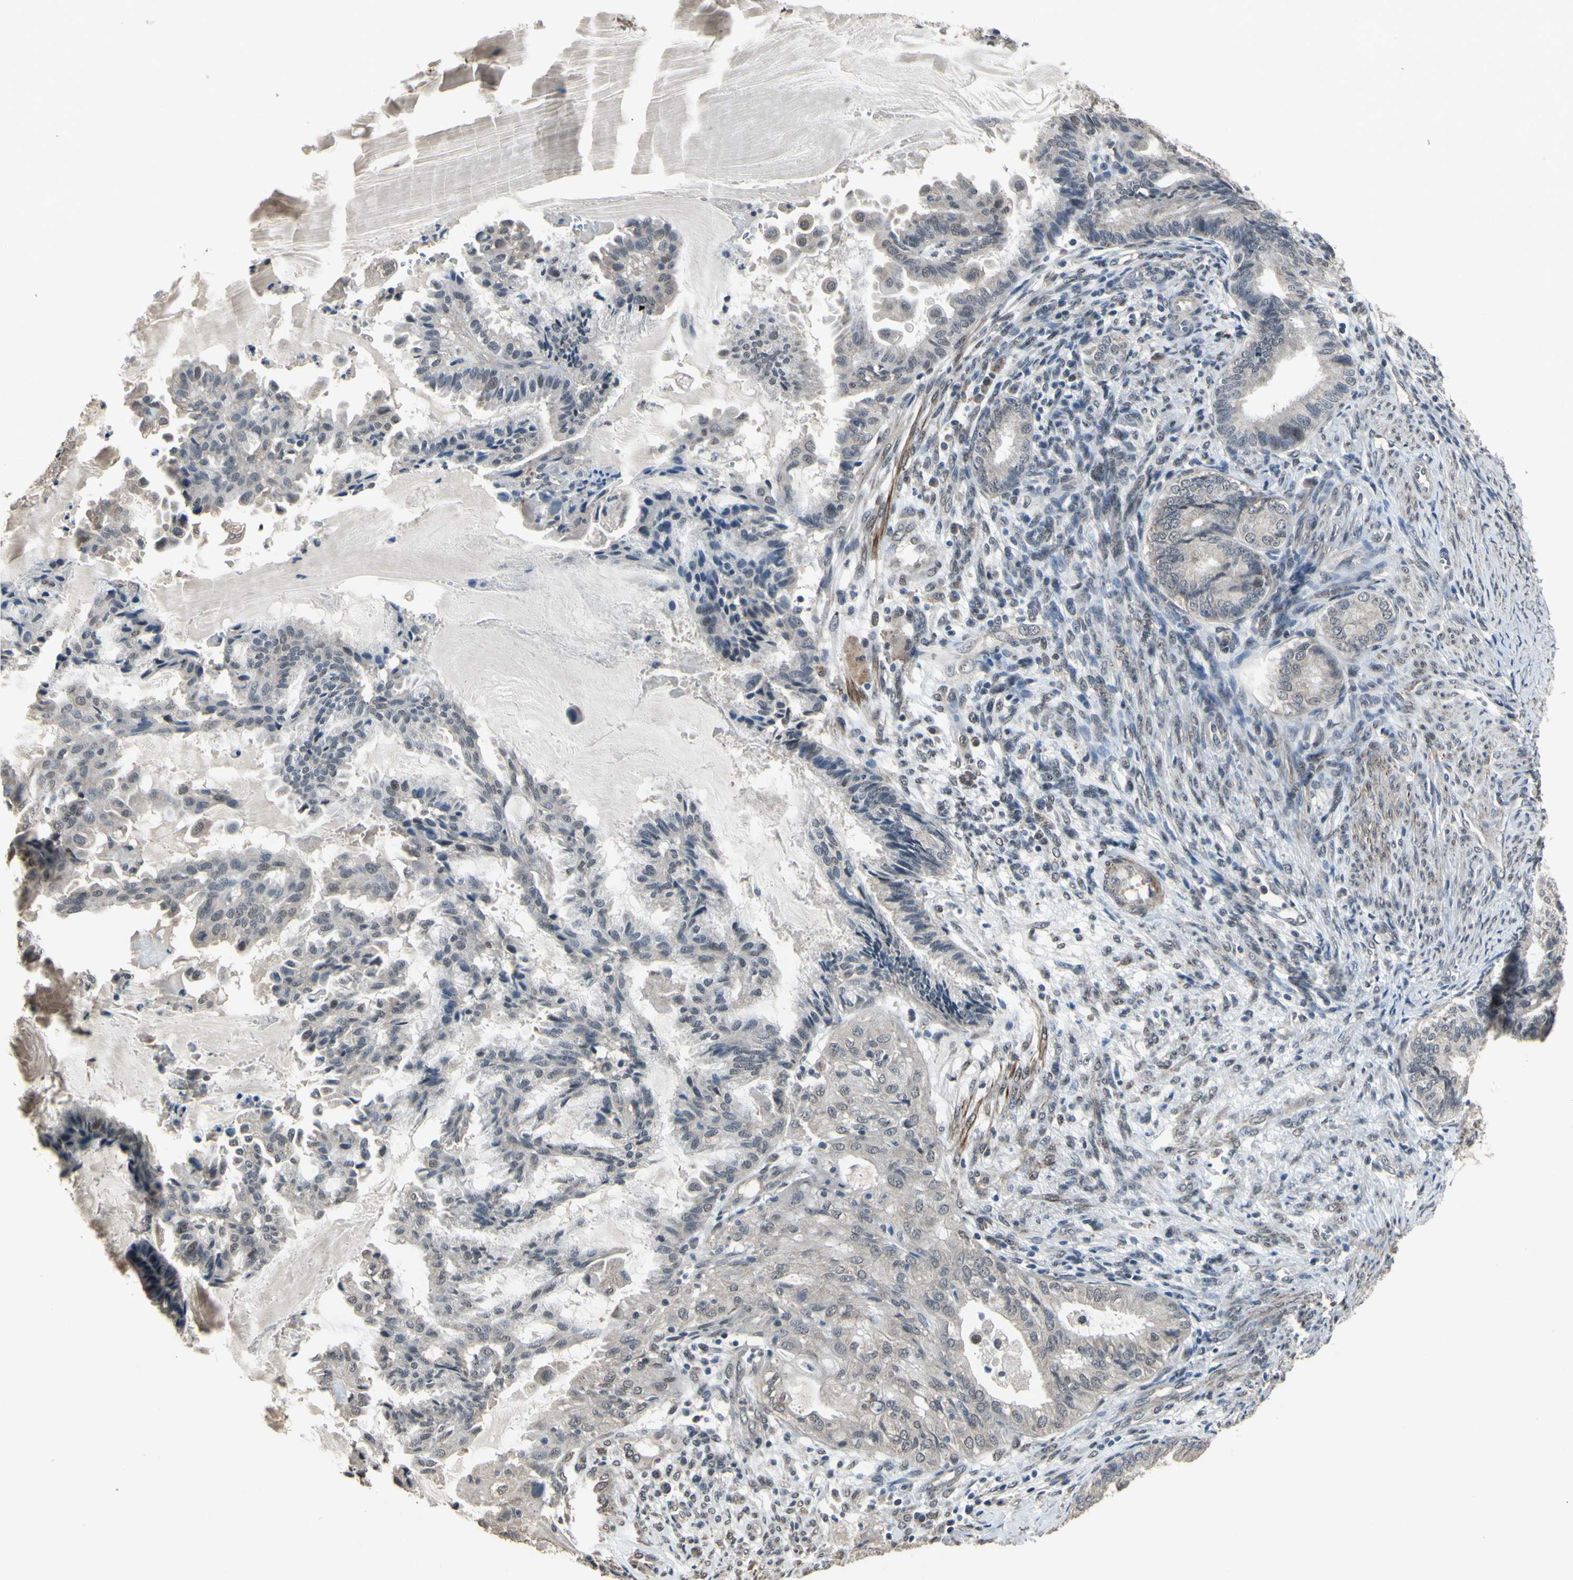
{"staining": {"intensity": "negative", "quantity": "none", "location": "none"}, "tissue": "endometrial cancer", "cell_type": "Tumor cells", "image_type": "cancer", "snomed": [{"axis": "morphology", "description": "Adenocarcinoma, NOS"}, {"axis": "topography", "description": "Endometrium"}], "caption": "Immunohistochemistry histopathology image of neoplastic tissue: adenocarcinoma (endometrial) stained with DAB (3,3'-diaminobenzidine) demonstrates no significant protein expression in tumor cells.", "gene": "ZNF174", "patient": {"sex": "female", "age": 86}}